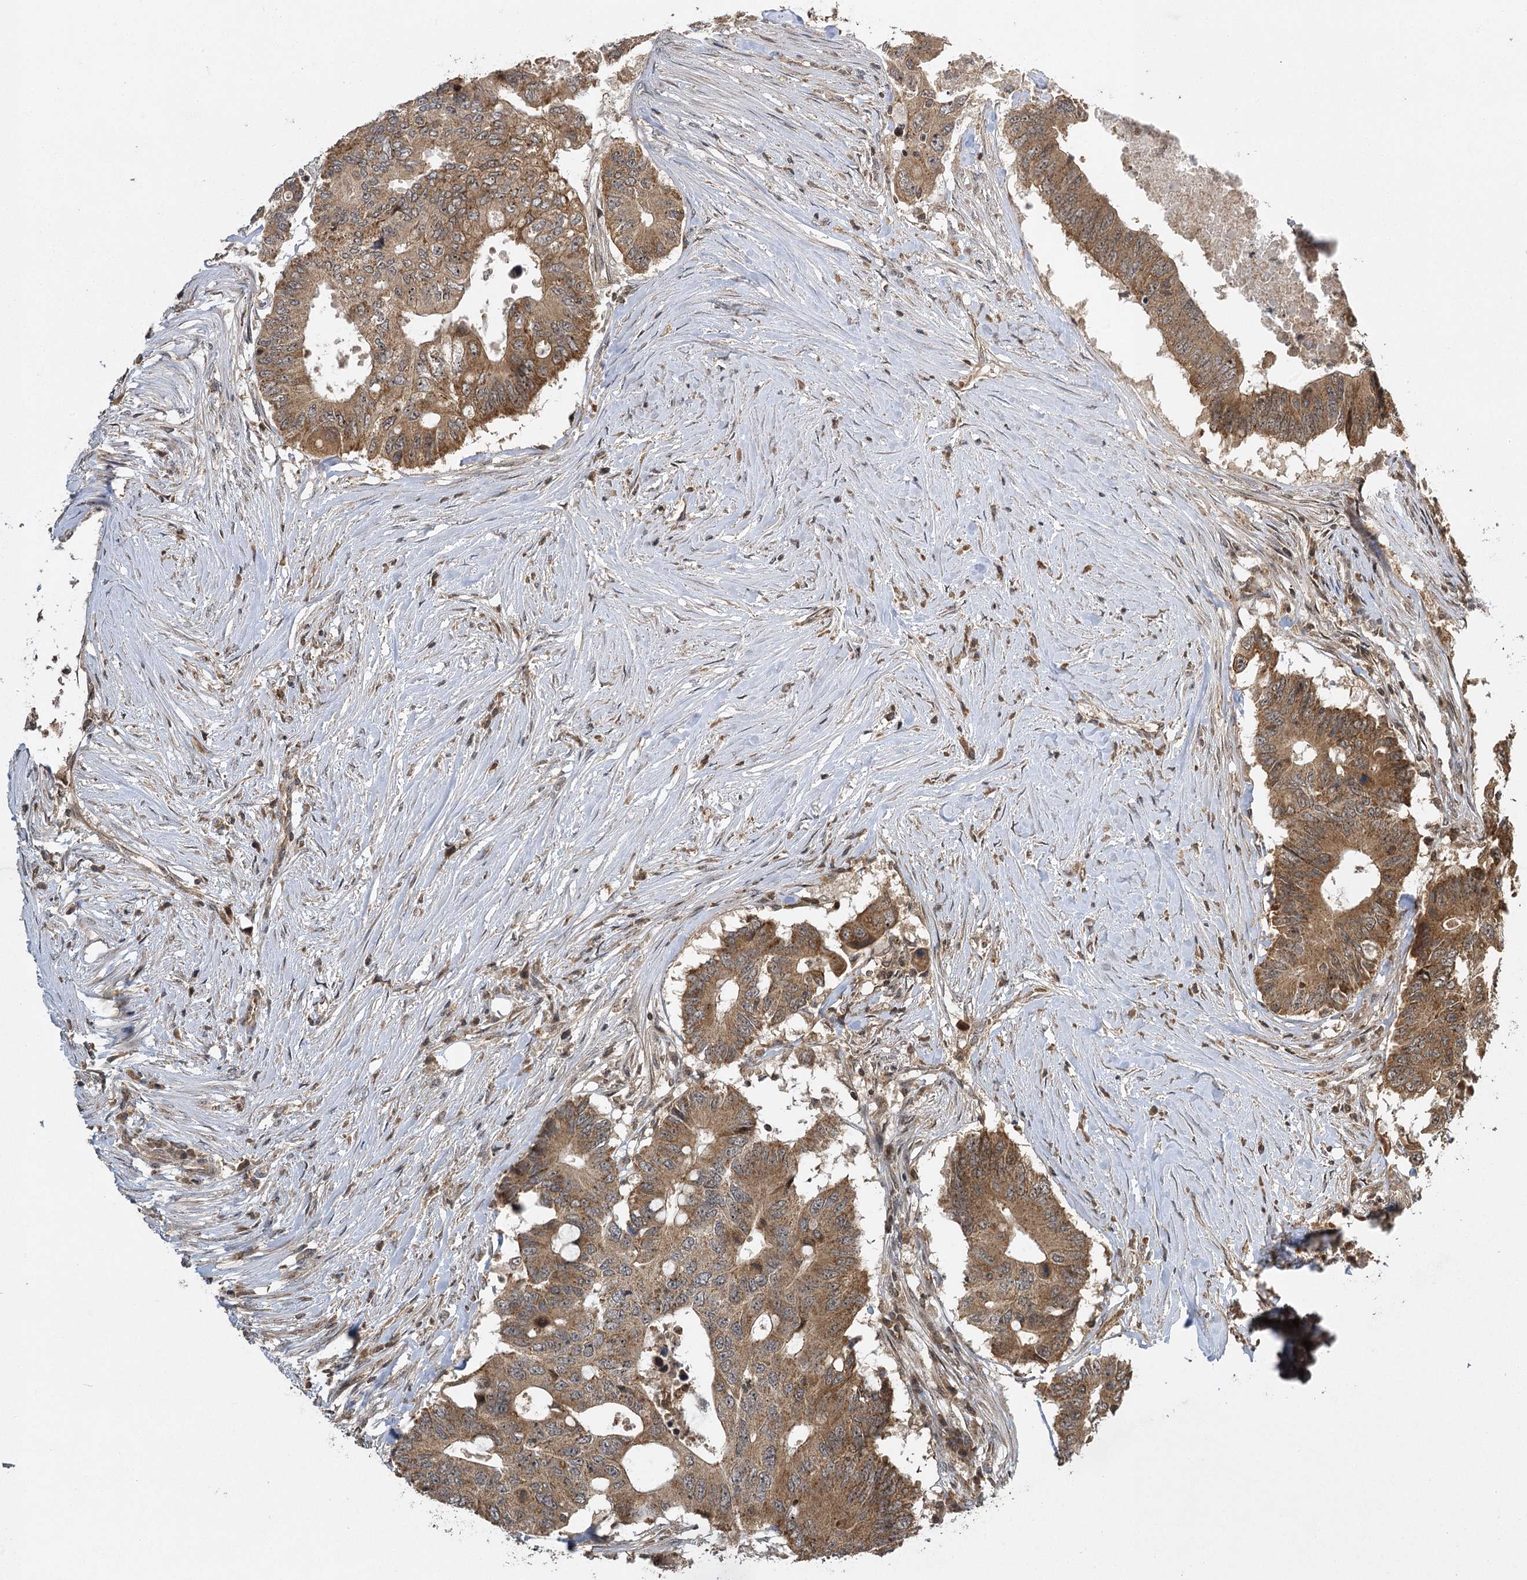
{"staining": {"intensity": "moderate", "quantity": ">75%", "location": "cytoplasmic/membranous"}, "tissue": "colorectal cancer", "cell_type": "Tumor cells", "image_type": "cancer", "snomed": [{"axis": "morphology", "description": "Adenocarcinoma, NOS"}, {"axis": "topography", "description": "Colon"}], "caption": "Protein expression analysis of adenocarcinoma (colorectal) demonstrates moderate cytoplasmic/membranous staining in about >75% of tumor cells.", "gene": "IL11RA", "patient": {"sex": "male", "age": 71}}